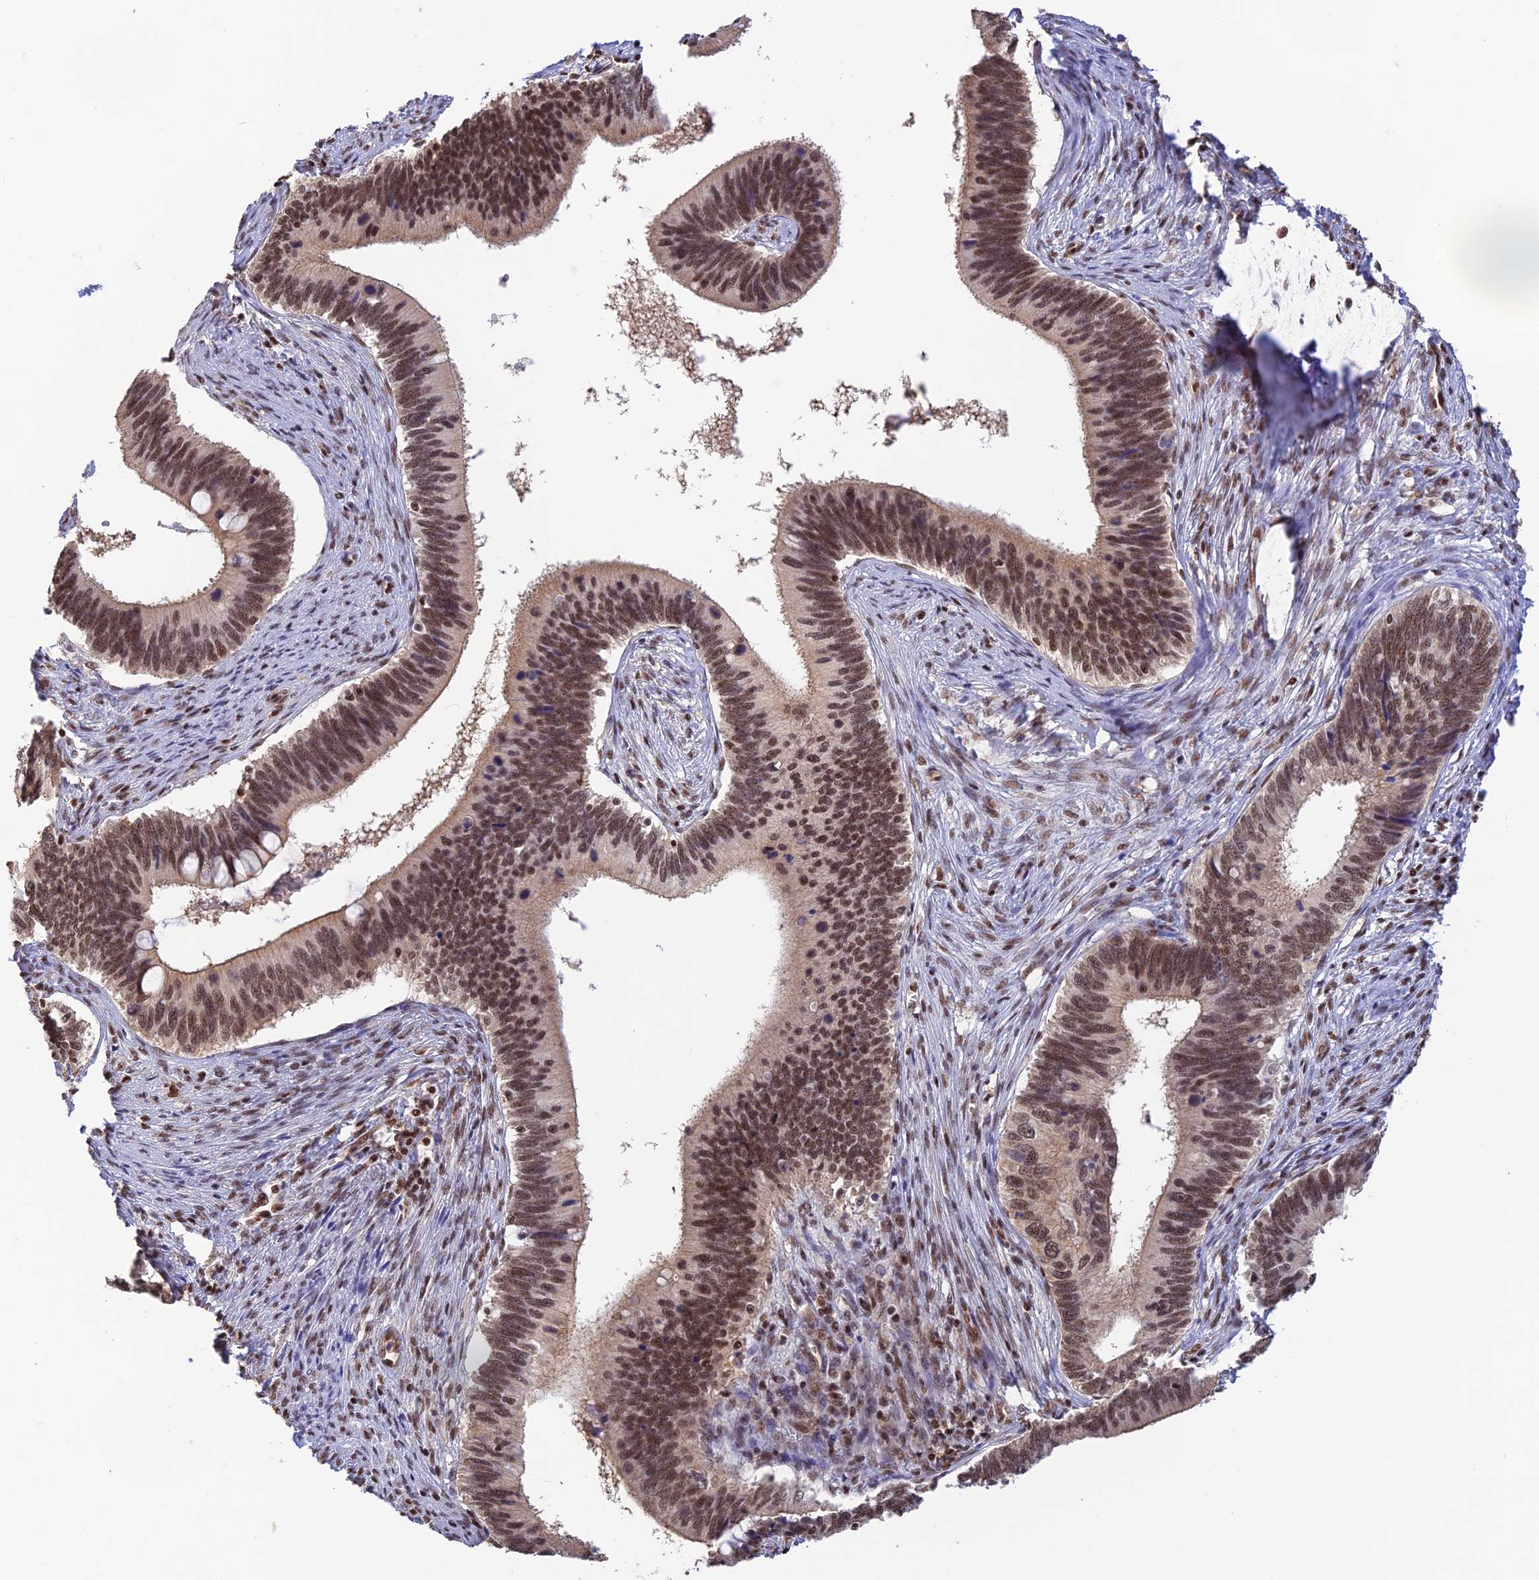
{"staining": {"intensity": "moderate", "quantity": ">75%", "location": "cytoplasmic/membranous"}, "tissue": "cervical cancer", "cell_type": "Tumor cells", "image_type": "cancer", "snomed": [{"axis": "morphology", "description": "Adenocarcinoma, NOS"}, {"axis": "topography", "description": "Cervix"}], "caption": "A brown stain labels moderate cytoplasmic/membranous expression of a protein in cervical adenocarcinoma tumor cells. (IHC, brightfield microscopy, high magnification).", "gene": "THAP11", "patient": {"sex": "female", "age": 42}}